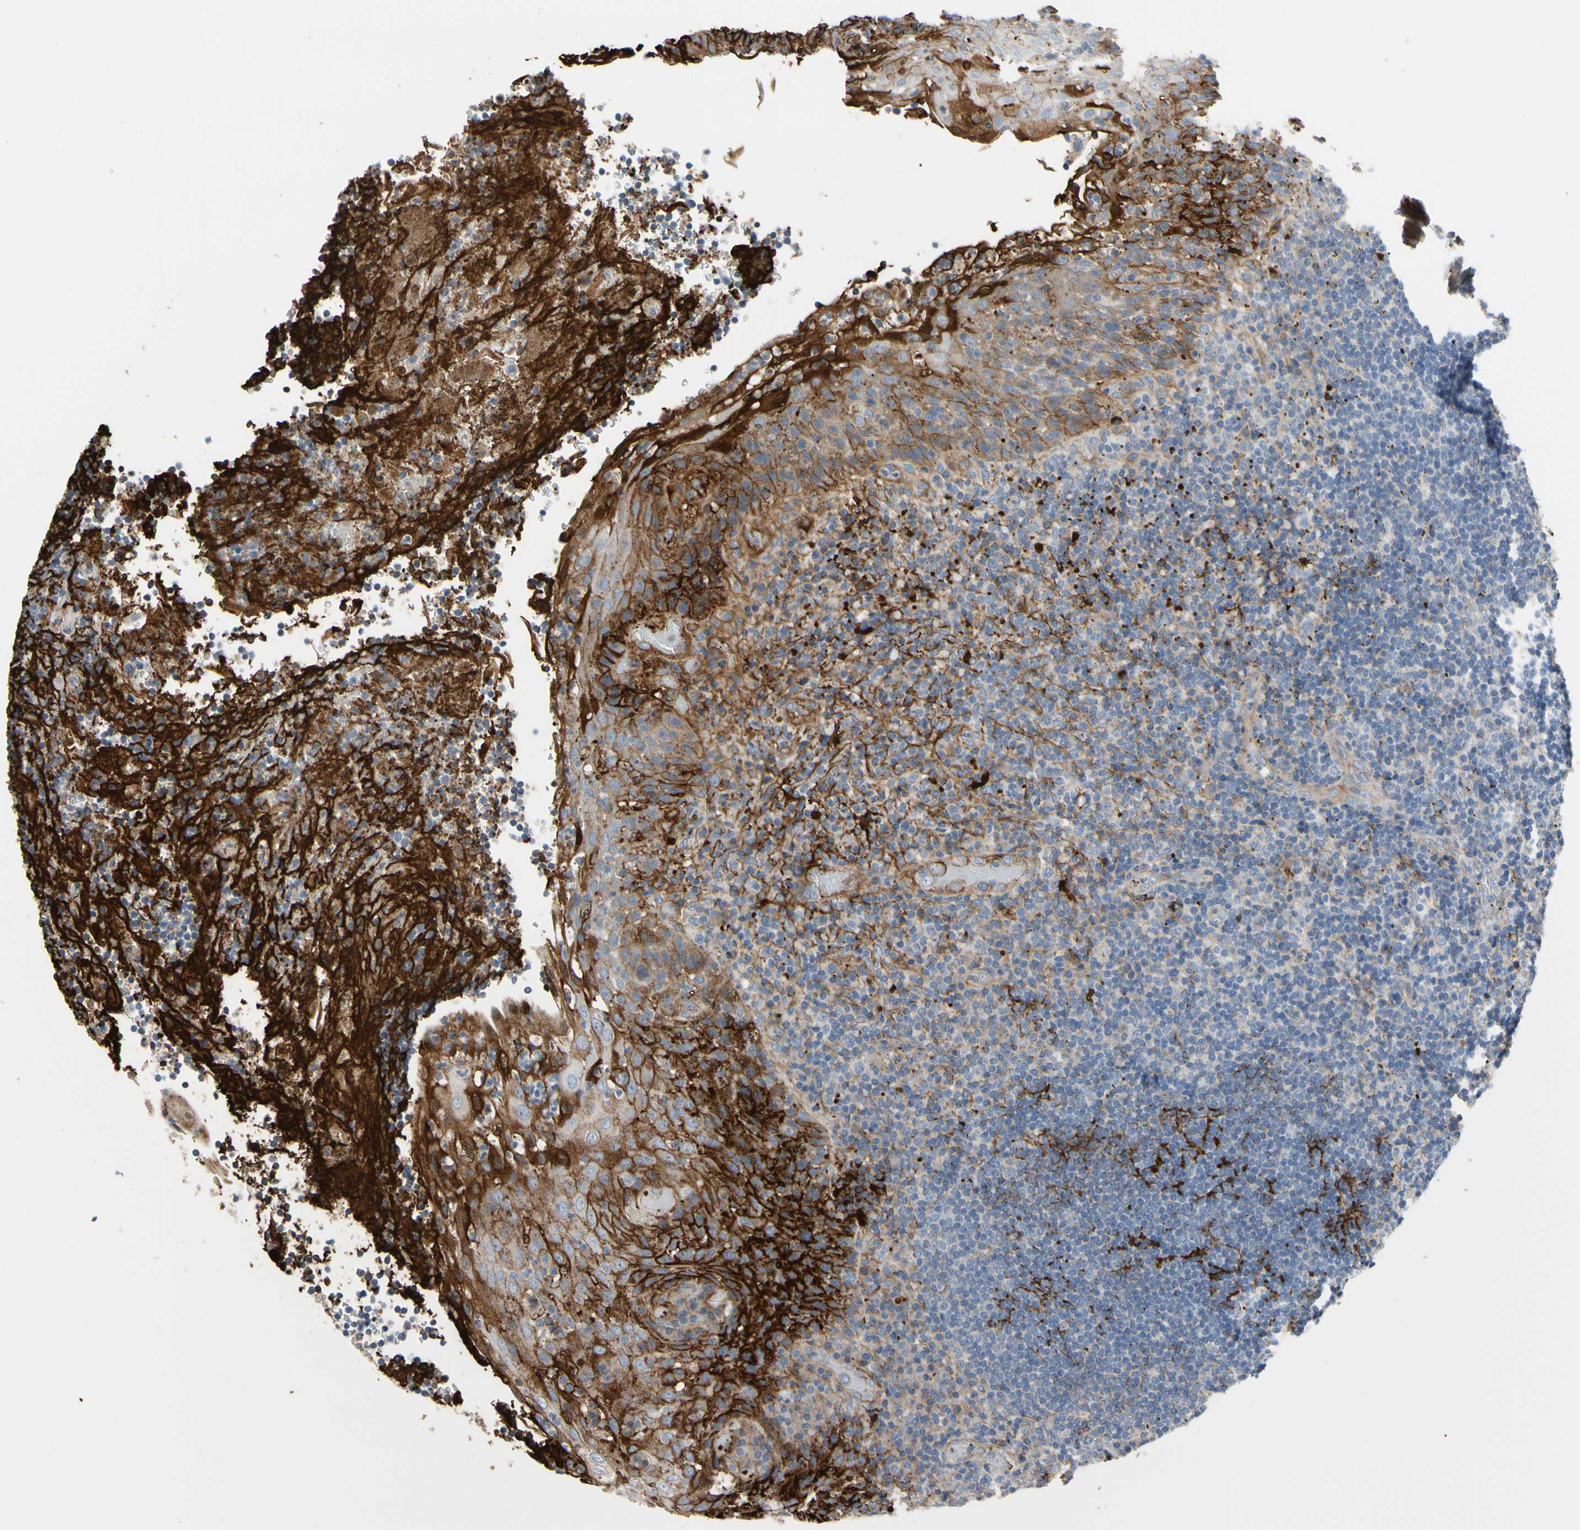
{"staining": {"intensity": "strong", "quantity": "<25%", "location": "cytoplasmic/membranous"}, "tissue": "lymphoma", "cell_type": "Tumor cells", "image_type": "cancer", "snomed": [{"axis": "morphology", "description": "Malignant lymphoma, non-Hodgkin's type, High grade"}, {"axis": "topography", "description": "Tonsil"}], "caption": "The photomicrograph demonstrates immunohistochemical staining of lymphoma. There is strong cytoplasmic/membranous staining is identified in about <25% of tumor cells.", "gene": "FGB", "patient": {"sex": "female", "age": 36}}